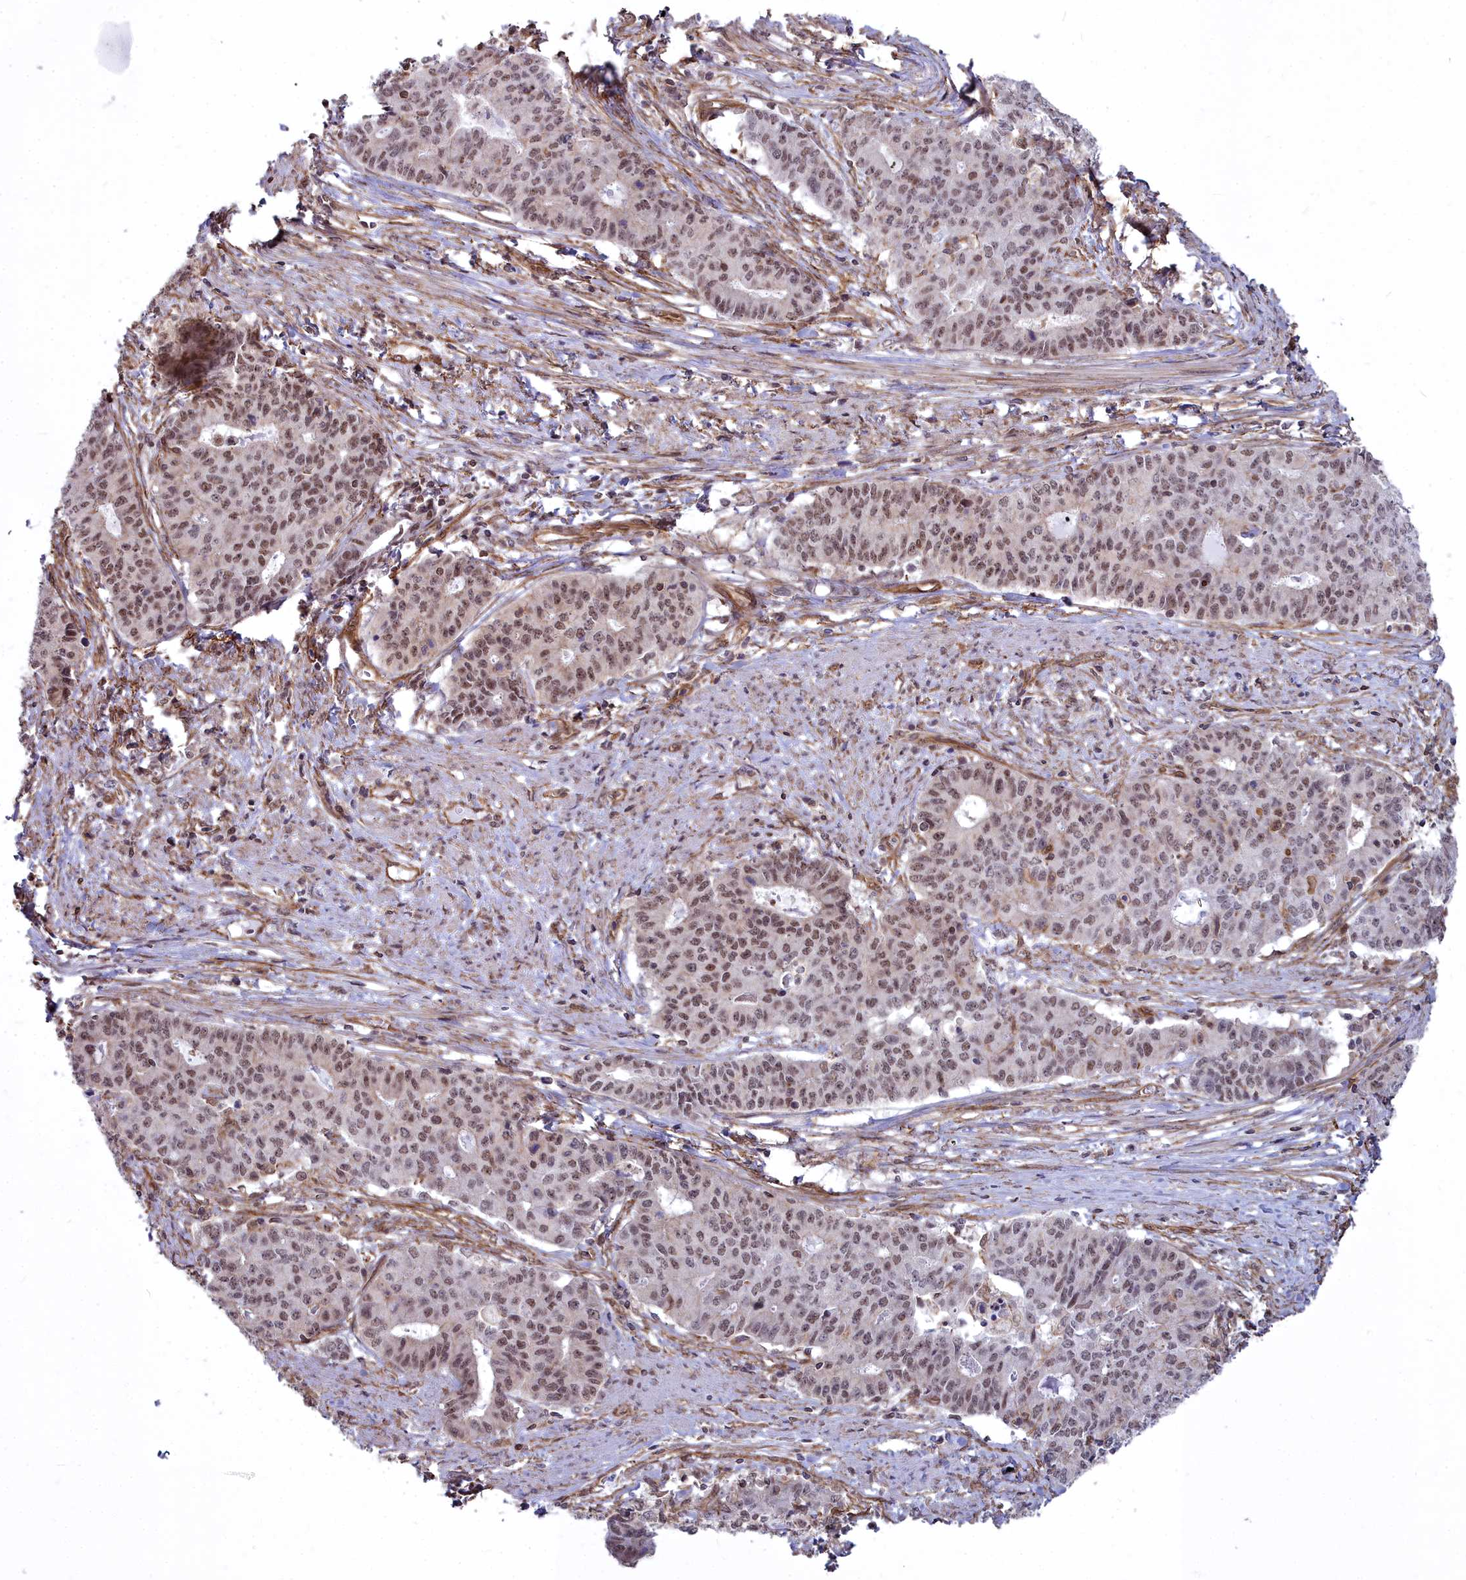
{"staining": {"intensity": "moderate", "quantity": "25%-75%", "location": "nuclear"}, "tissue": "endometrial cancer", "cell_type": "Tumor cells", "image_type": "cancer", "snomed": [{"axis": "morphology", "description": "Adenocarcinoma, NOS"}, {"axis": "topography", "description": "Endometrium"}], "caption": "Human endometrial cancer stained with a protein marker displays moderate staining in tumor cells.", "gene": "YJU2", "patient": {"sex": "female", "age": 59}}